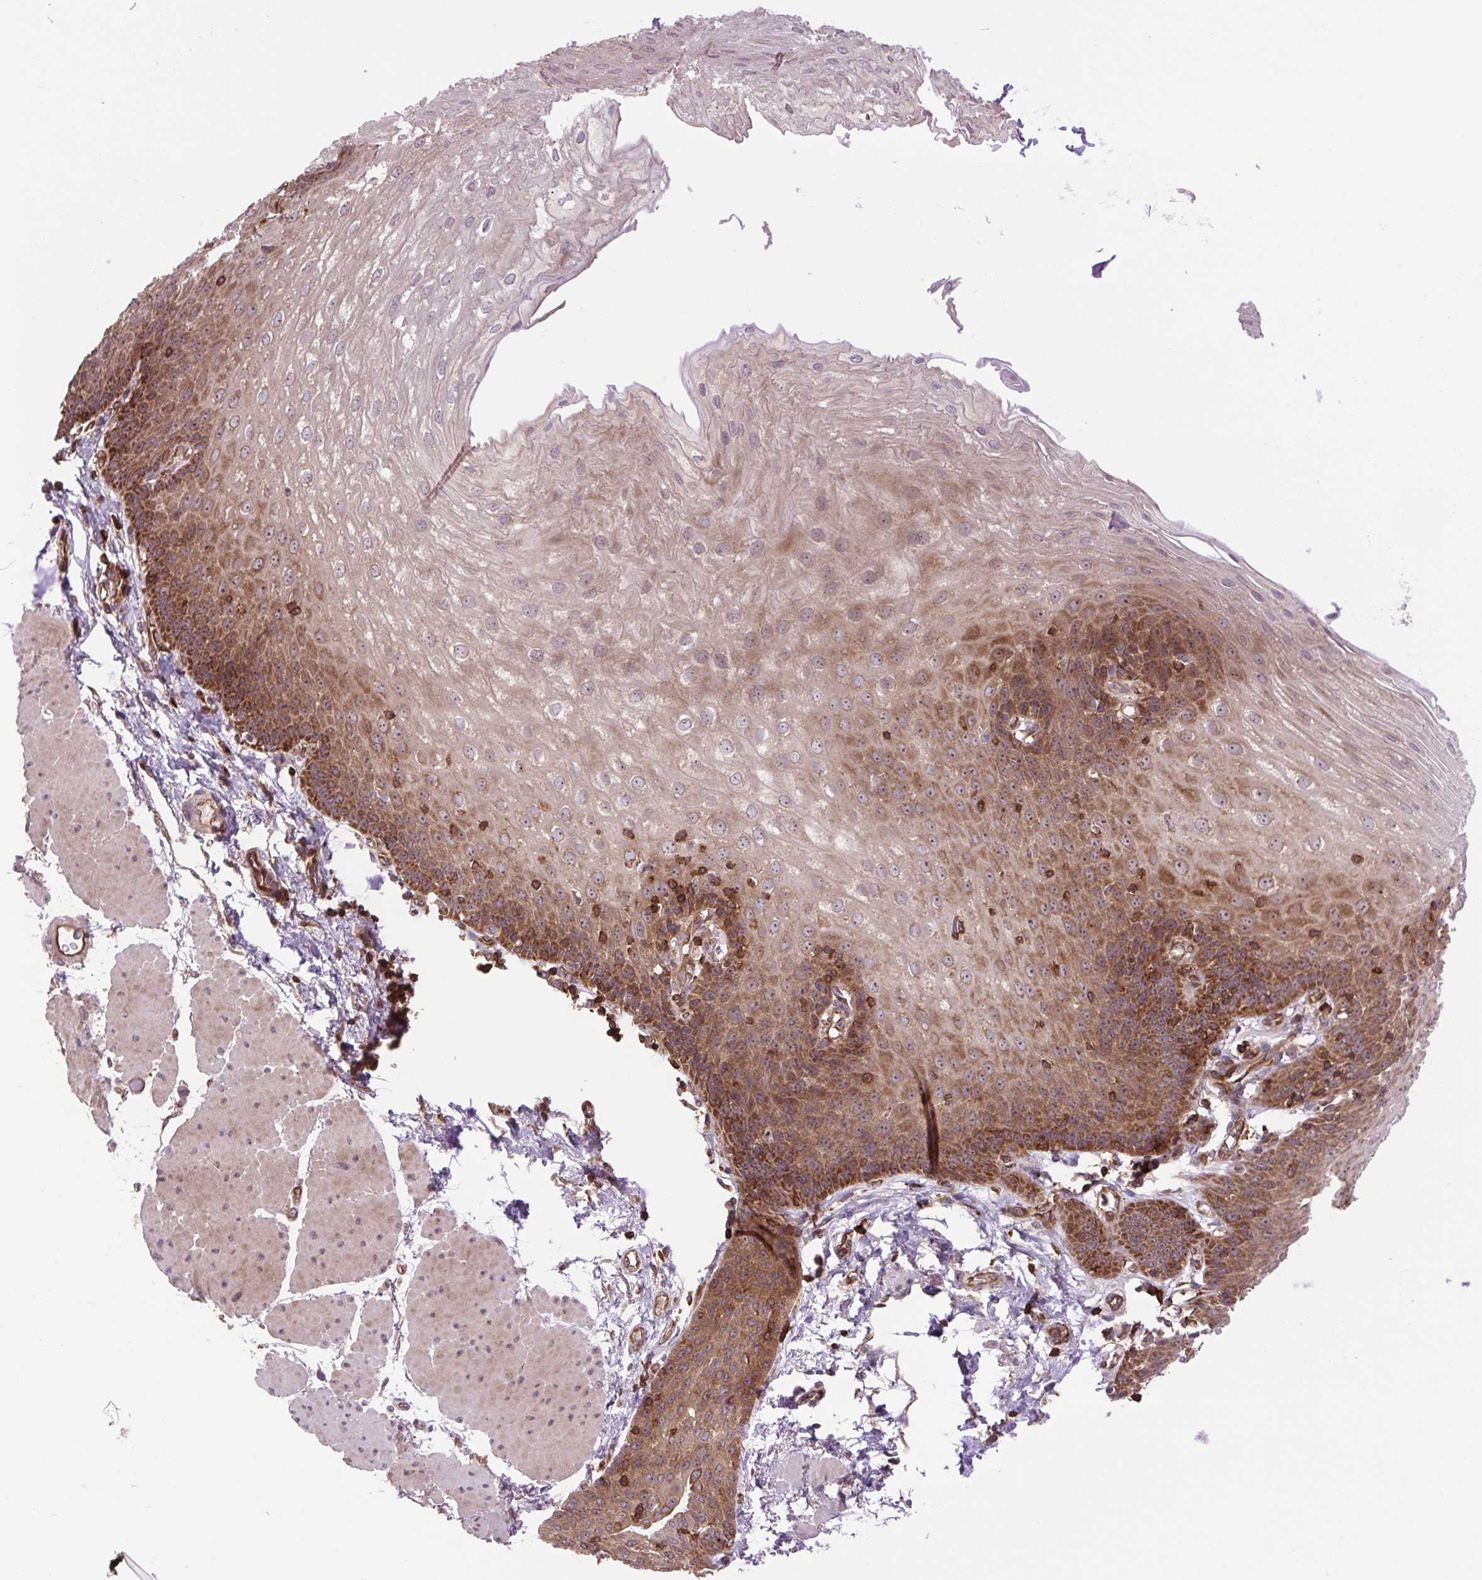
{"staining": {"intensity": "moderate", "quantity": "25%-75%", "location": "cytoplasmic/membranous"}, "tissue": "esophagus", "cell_type": "Squamous epithelial cells", "image_type": "normal", "snomed": [{"axis": "morphology", "description": "Normal tissue, NOS"}, {"axis": "topography", "description": "Esophagus"}], "caption": "Protein expression analysis of normal esophagus exhibits moderate cytoplasmic/membranous staining in about 25%-75% of squamous epithelial cells. Using DAB (3,3'-diaminobenzidine) (brown) and hematoxylin (blue) stains, captured at high magnification using brightfield microscopy.", "gene": "PLCG1", "patient": {"sex": "female", "age": 81}}